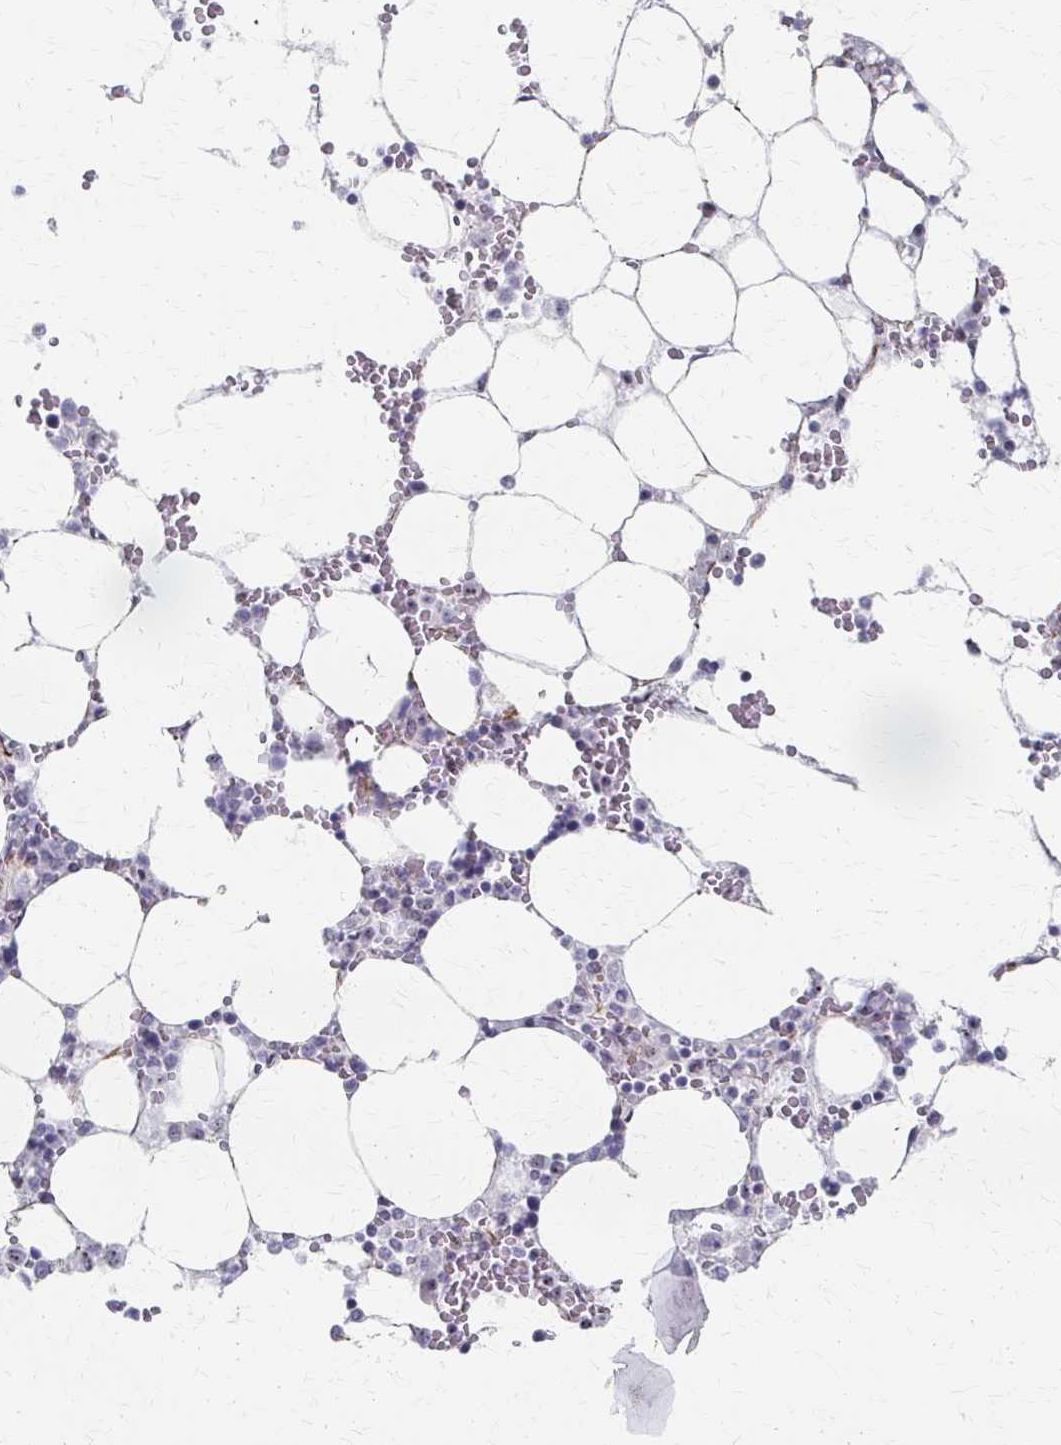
{"staining": {"intensity": "weak", "quantity": "<25%", "location": "nuclear"}, "tissue": "bone marrow", "cell_type": "Hematopoietic cells", "image_type": "normal", "snomed": [{"axis": "morphology", "description": "Normal tissue, NOS"}, {"axis": "topography", "description": "Bone marrow"}], "caption": "Micrograph shows no protein positivity in hematopoietic cells of unremarkable bone marrow.", "gene": "PES1", "patient": {"sex": "male", "age": 64}}